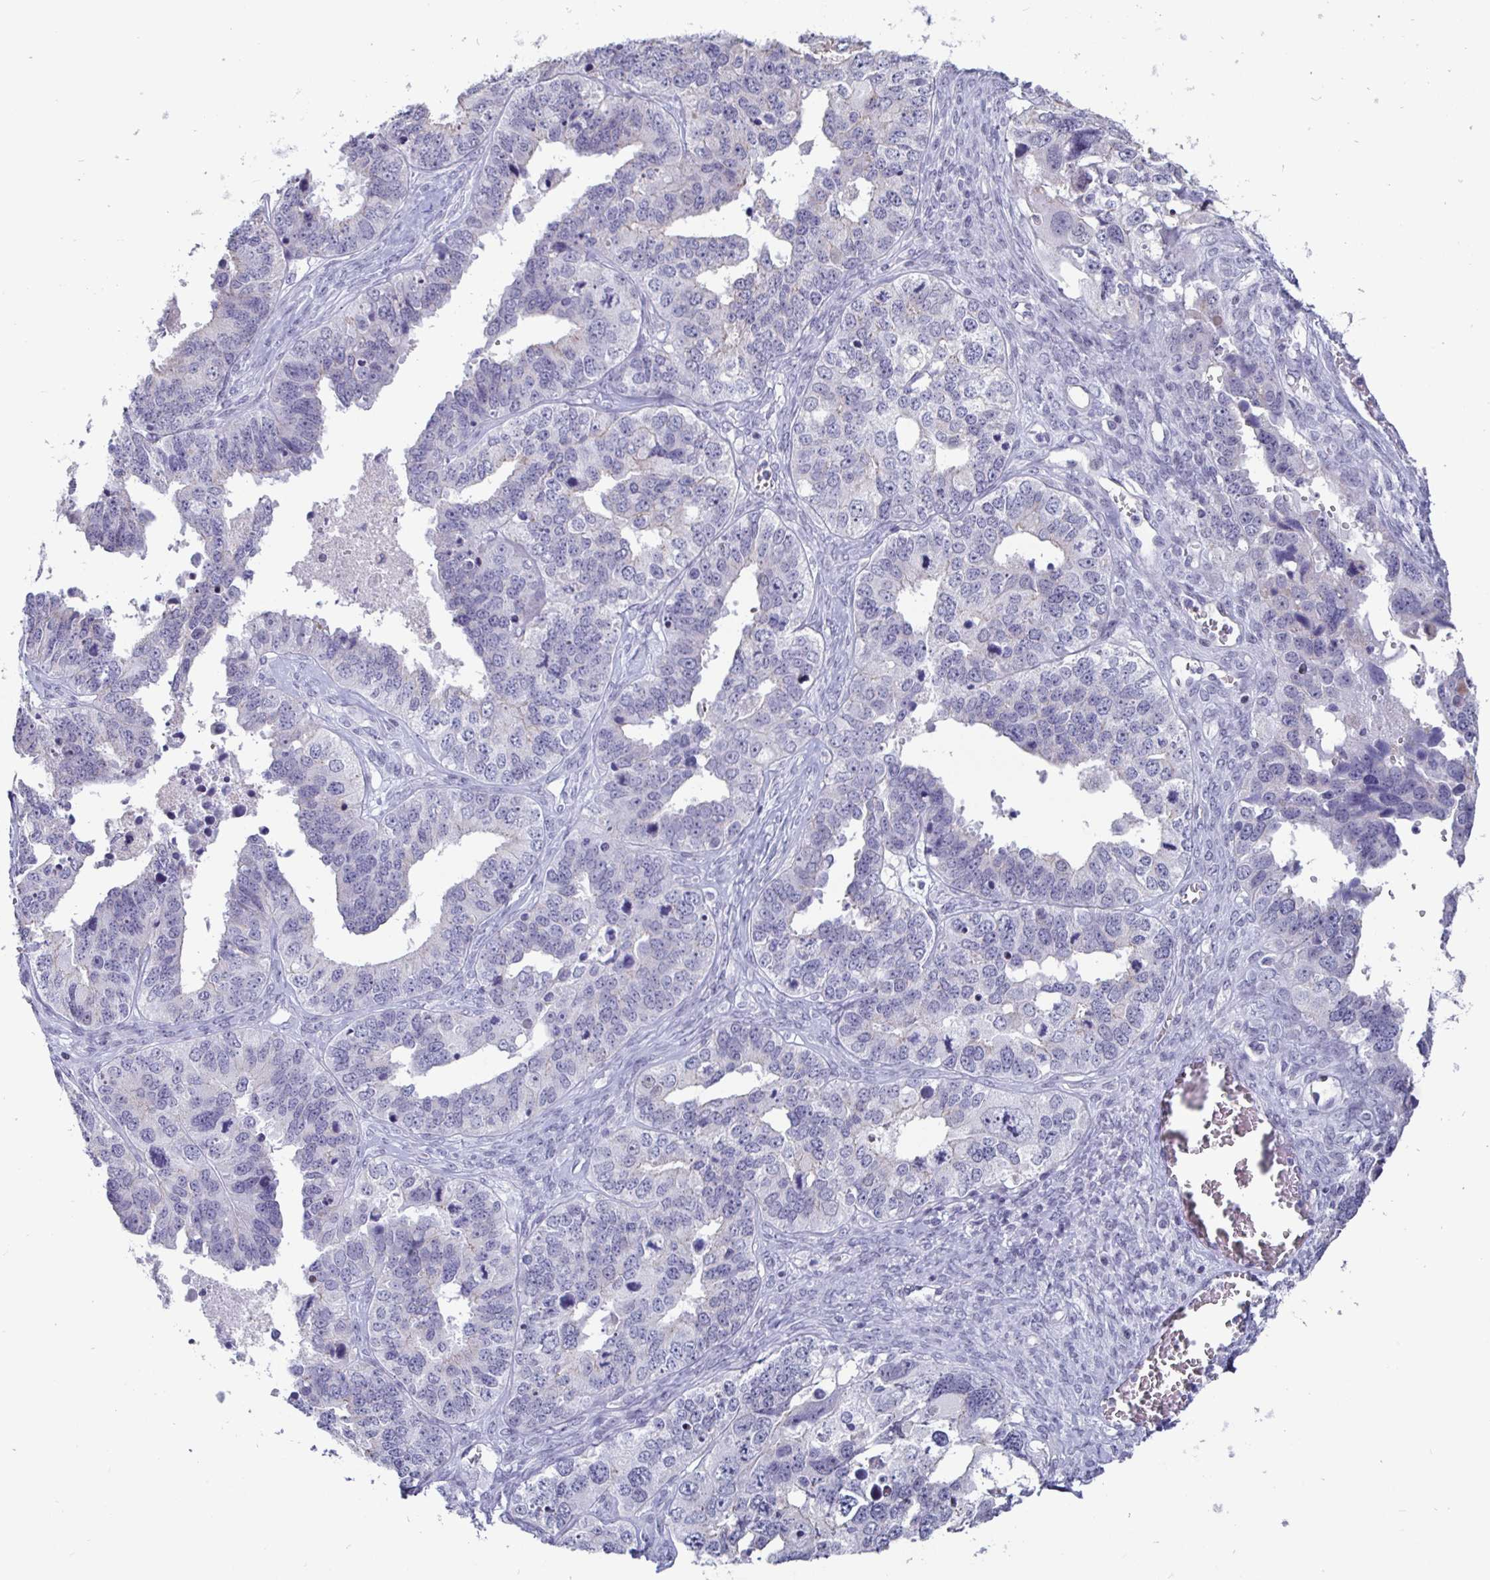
{"staining": {"intensity": "negative", "quantity": "none", "location": "none"}, "tissue": "ovarian cancer", "cell_type": "Tumor cells", "image_type": "cancer", "snomed": [{"axis": "morphology", "description": "Cystadenocarcinoma, serous, NOS"}, {"axis": "topography", "description": "Ovary"}], "caption": "The image shows no significant positivity in tumor cells of ovarian cancer (serous cystadenocarcinoma).", "gene": "OOSP2", "patient": {"sex": "female", "age": 76}}